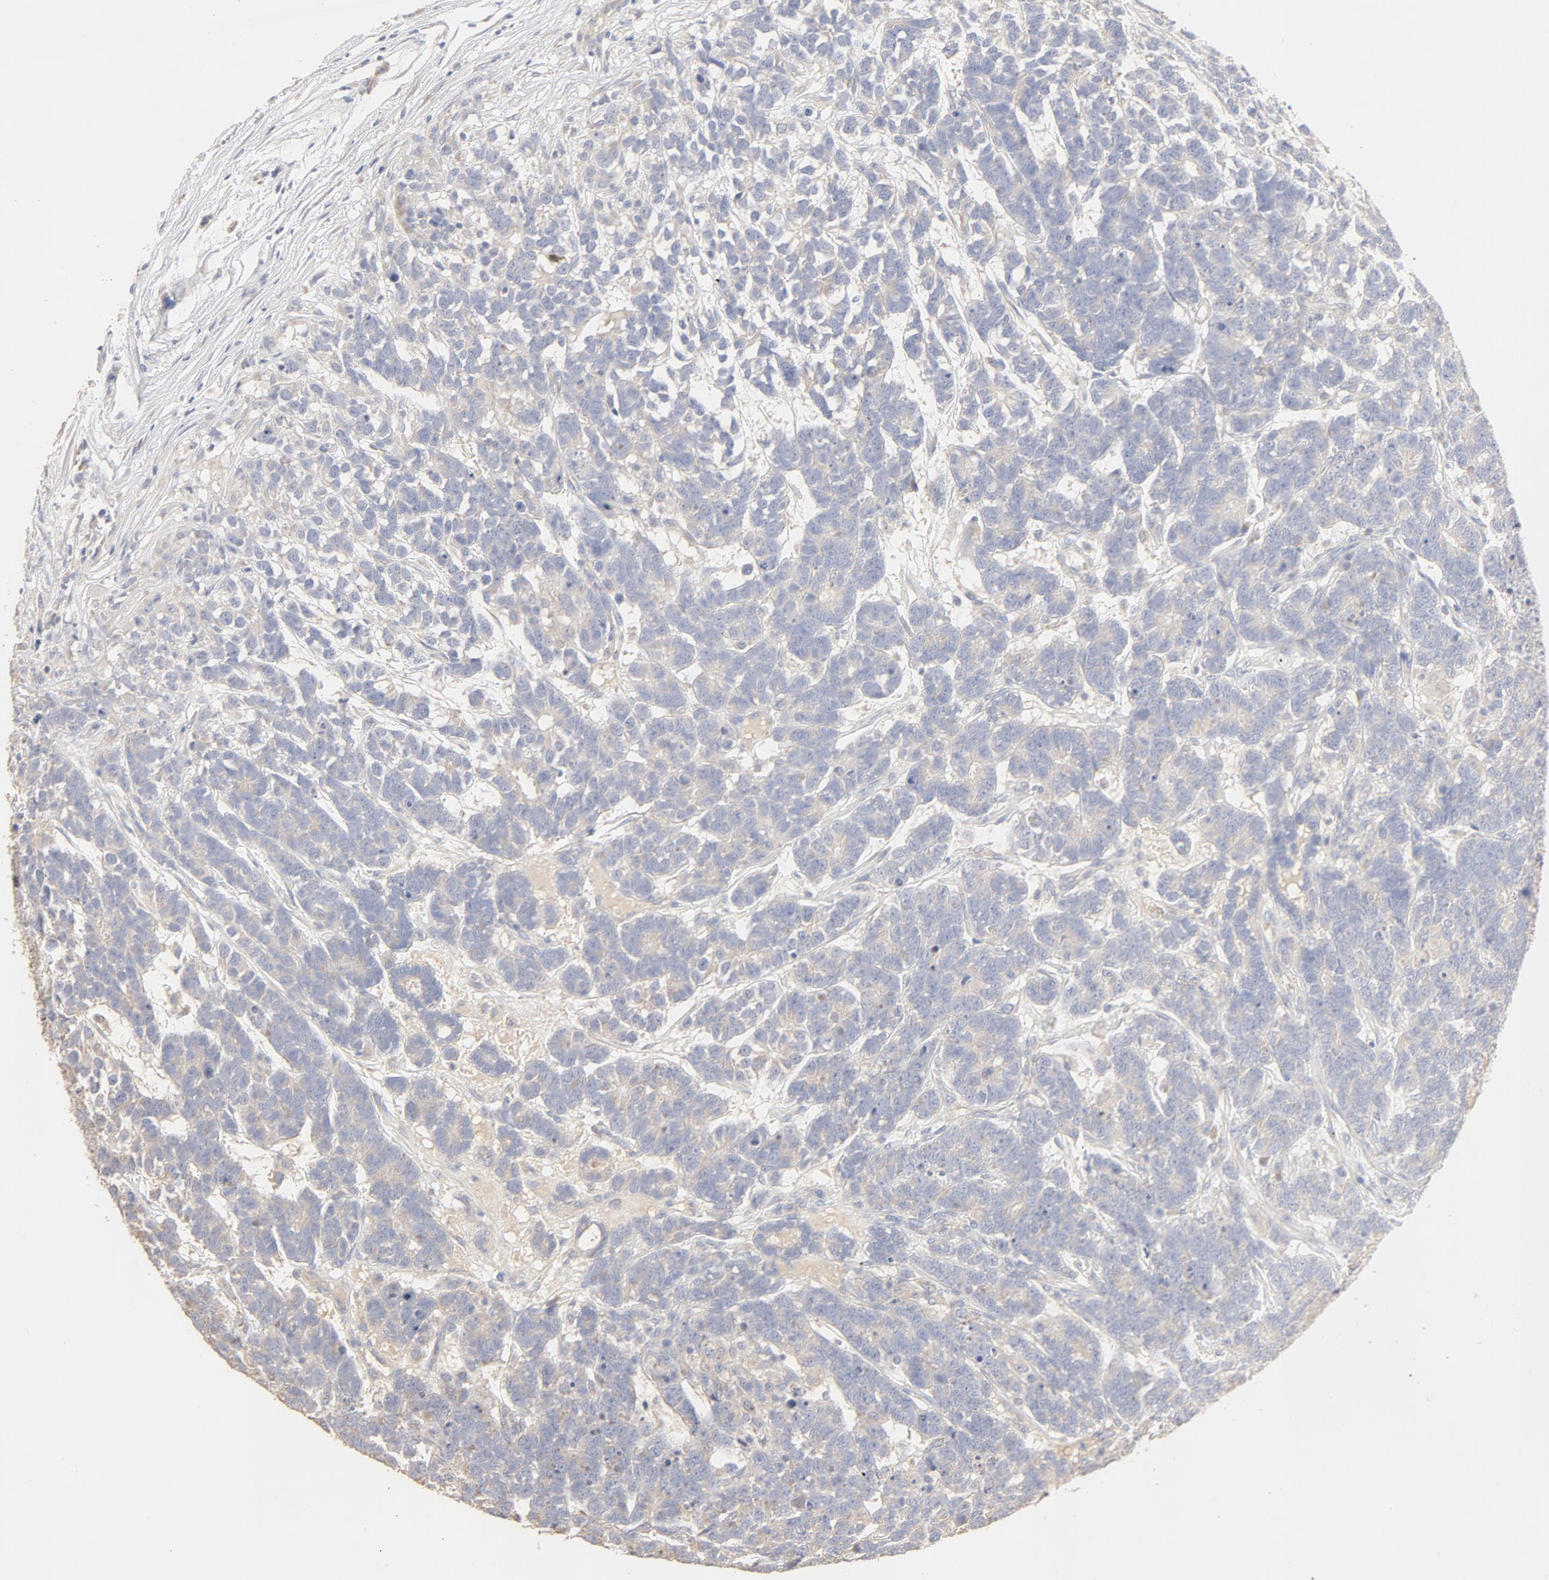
{"staining": {"intensity": "negative", "quantity": "none", "location": "none"}, "tissue": "testis cancer", "cell_type": "Tumor cells", "image_type": "cancer", "snomed": [{"axis": "morphology", "description": "Carcinoma, Embryonal, NOS"}, {"axis": "topography", "description": "Testis"}], "caption": "The photomicrograph displays no staining of tumor cells in embryonal carcinoma (testis). (Brightfield microscopy of DAB (3,3'-diaminobenzidine) immunohistochemistry (IHC) at high magnification).", "gene": "FCGBP", "patient": {"sex": "male", "age": 26}}